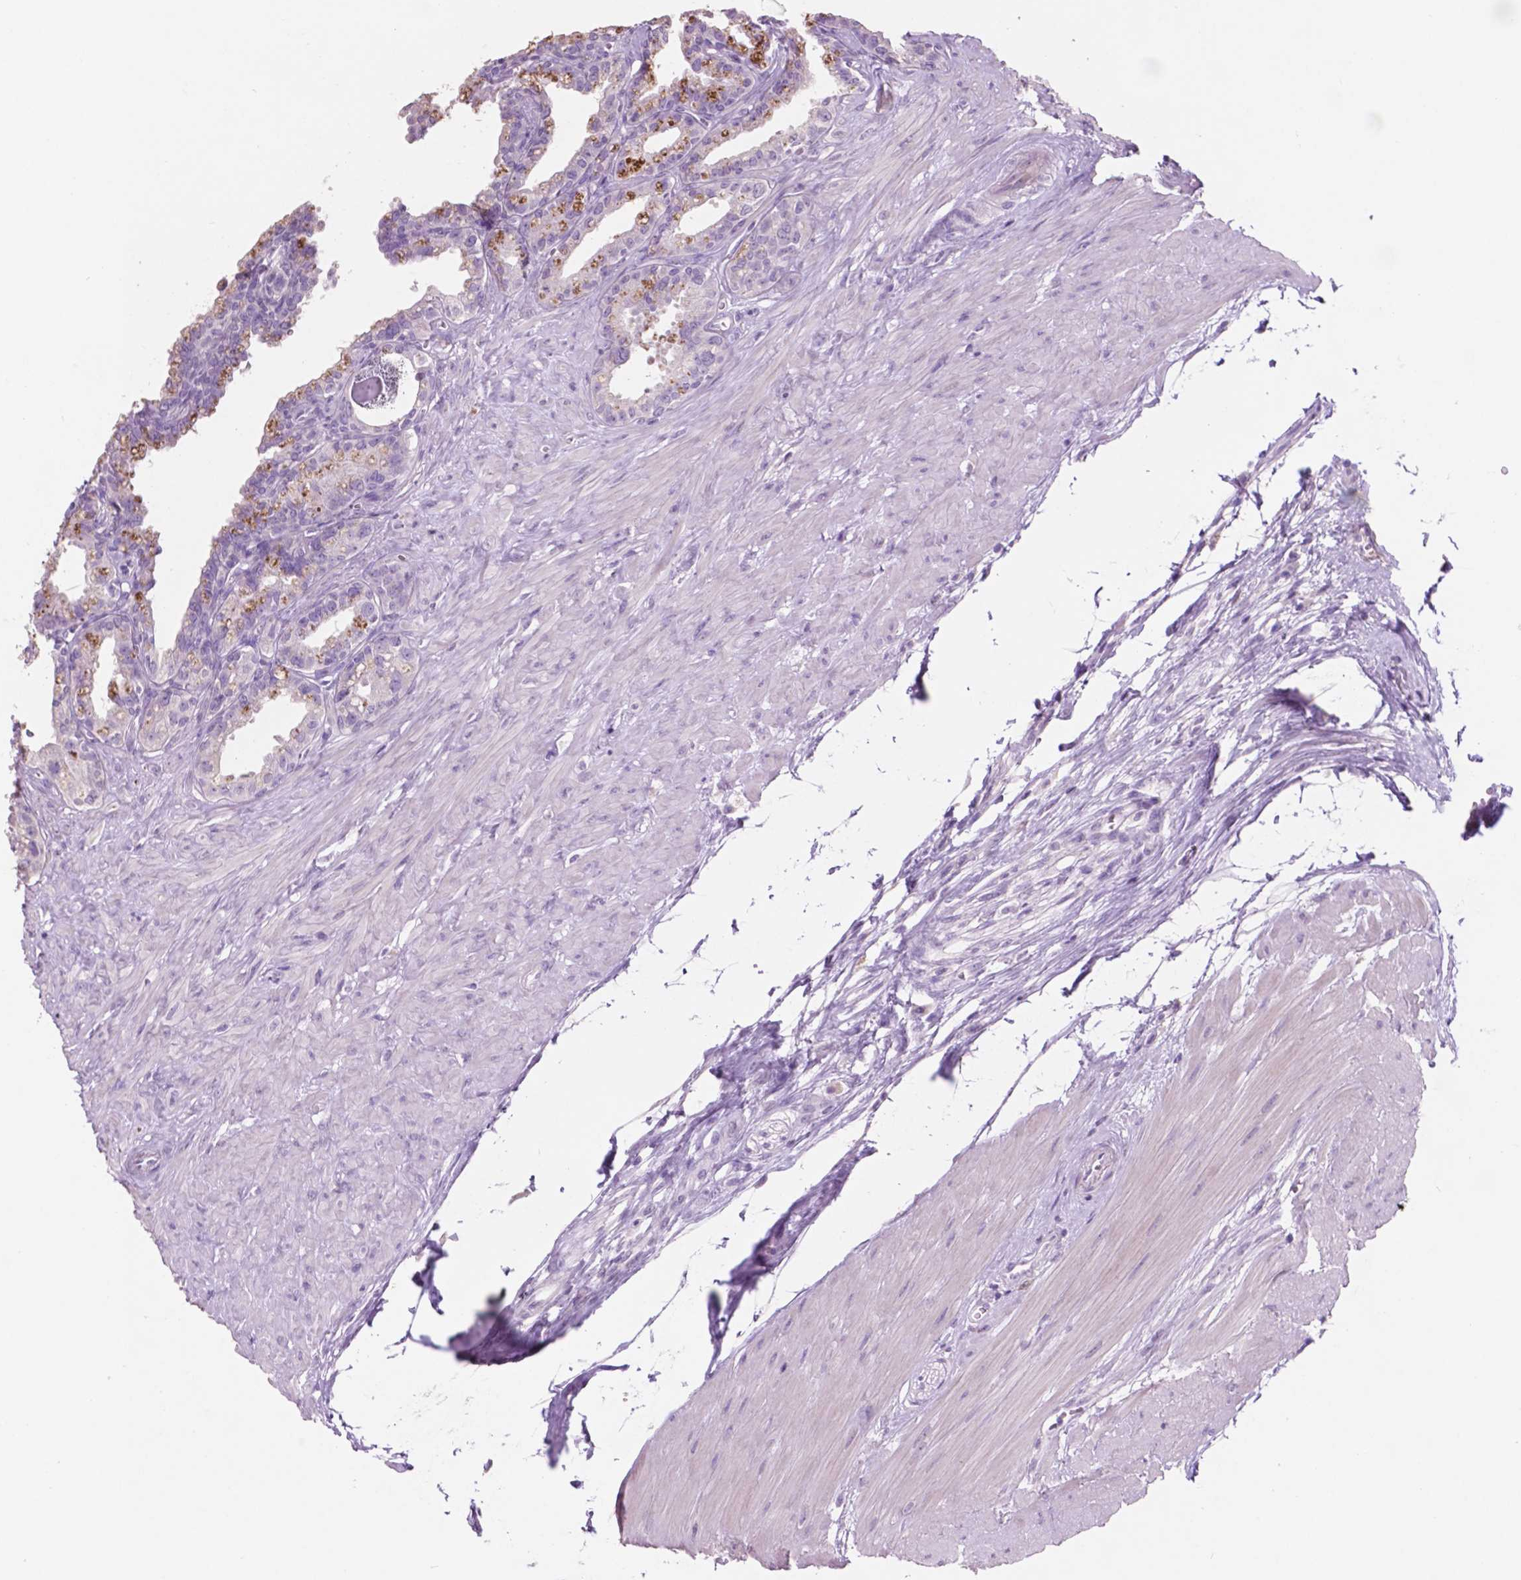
{"staining": {"intensity": "negative", "quantity": "none", "location": "none"}, "tissue": "seminal vesicle", "cell_type": "Glandular cells", "image_type": "normal", "snomed": [{"axis": "morphology", "description": "Normal tissue, NOS"}, {"axis": "morphology", "description": "Urothelial carcinoma, NOS"}, {"axis": "topography", "description": "Urinary bladder"}, {"axis": "topography", "description": "Seminal veicle"}], "caption": "High magnification brightfield microscopy of unremarkable seminal vesicle stained with DAB (brown) and counterstained with hematoxylin (blue): glandular cells show no significant expression. (Stains: DAB IHC with hematoxylin counter stain, Microscopy: brightfield microscopy at high magnification).", "gene": "IDO1", "patient": {"sex": "male", "age": 76}}